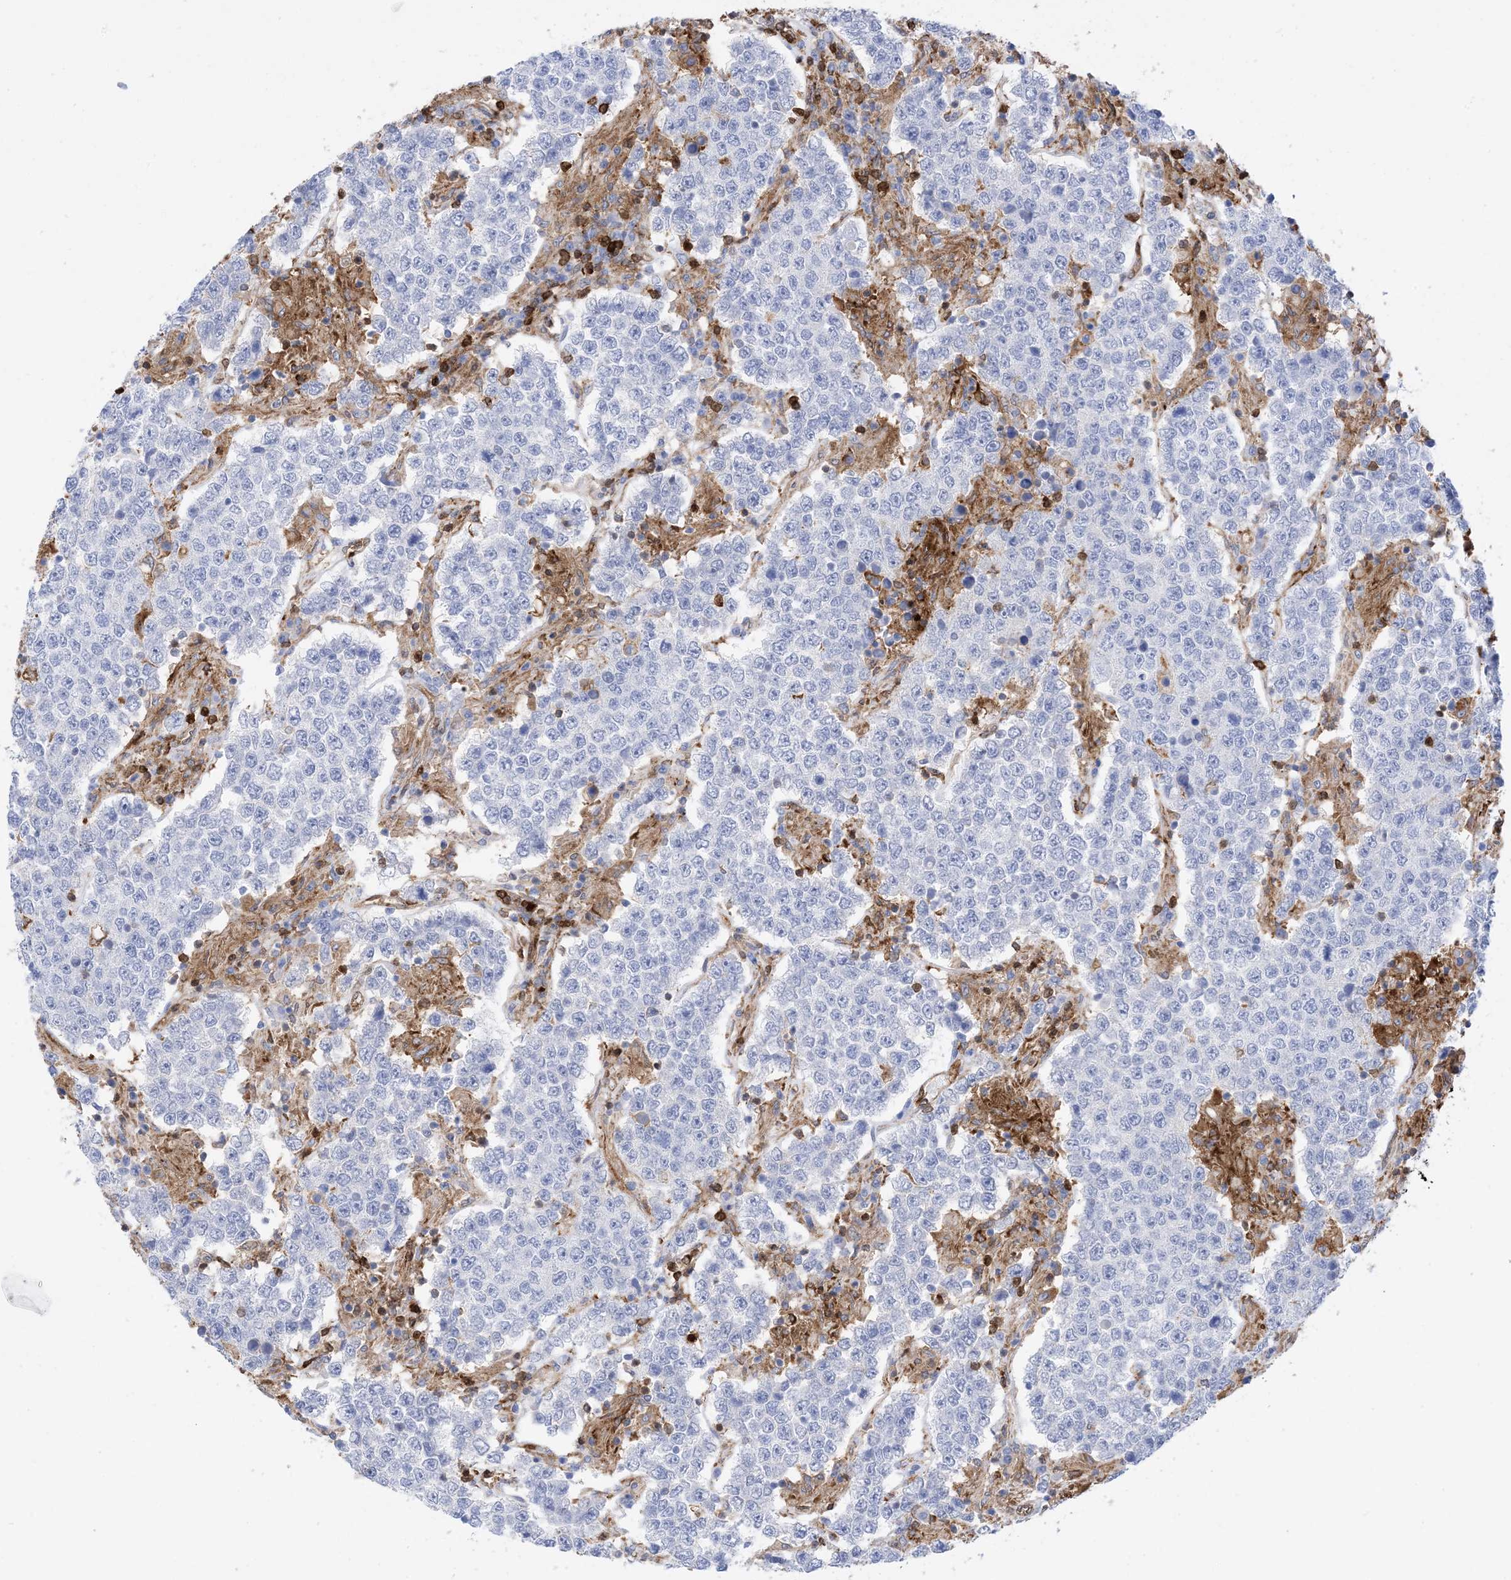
{"staining": {"intensity": "negative", "quantity": "none", "location": "none"}, "tissue": "testis cancer", "cell_type": "Tumor cells", "image_type": "cancer", "snomed": [{"axis": "morphology", "description": "Normal tissue, NOS"}, {"axis": "morphology", "description": "Urothelial carcinoma, High grade"}, {"axis": "morphology", "description": "Seminoma, NOS"}, {"axis": "morphology", "description": "Carcinoma, Embryonal, NOS"}, {"axis": "topography", "description": "Urinary bladder"}, {"axis": "topography", "description": "Testis"}], "caption": "Immunohistochemistry of testis seminoma reveals no positivity in tumor cells.", "gene": "ANXA1", "patient": {"sex": "male", "age": 41}}